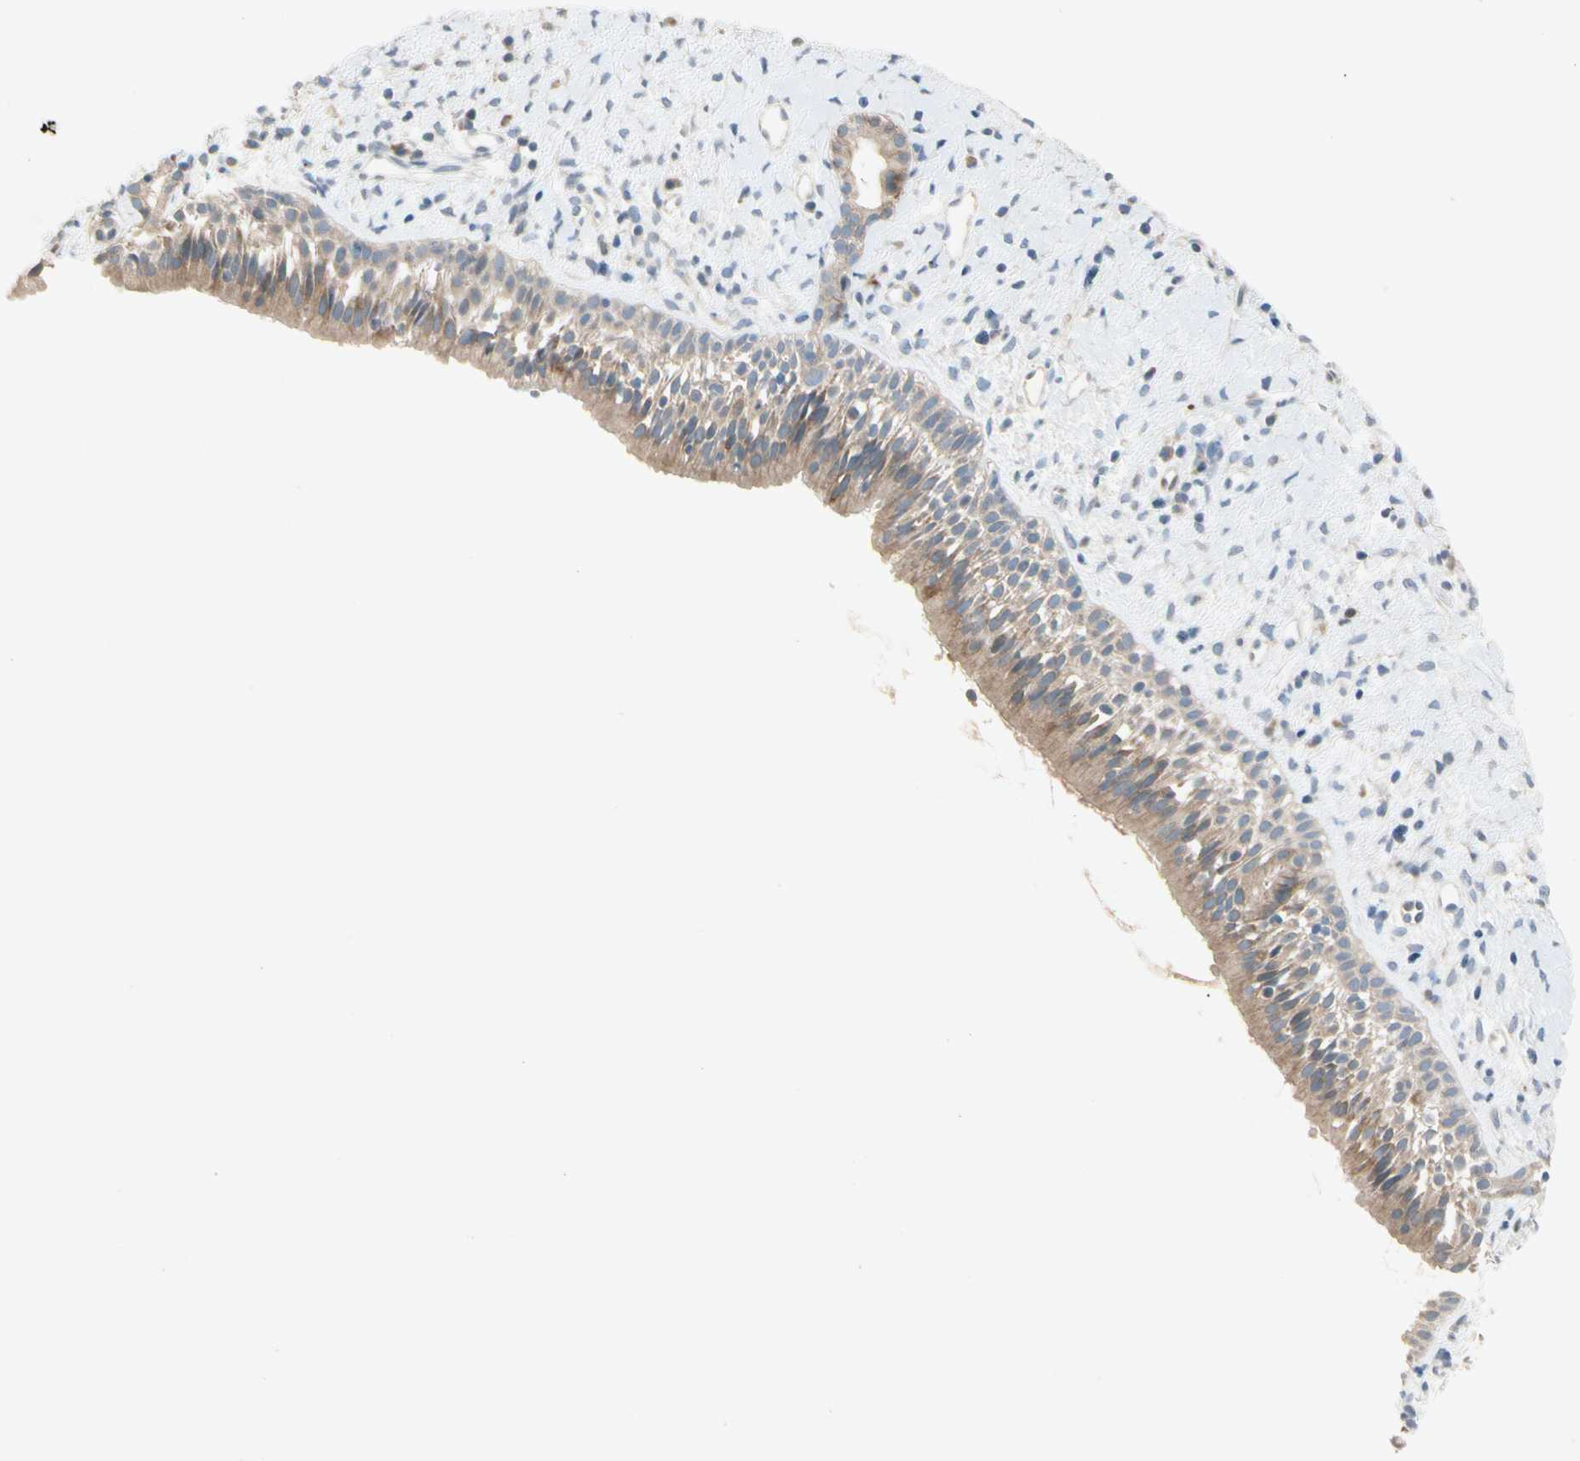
{"staining": {"intensity": "weak", "quantity": ">75%", "location": "cytoplasmic/membranous"}, "tissue": "nasopharynx", "cell_type": "Respiratory epithelial cells", "image_type": "normal", "snomed": [{"axis": "morphology", "description": "Normal tissue, NOS"}, {"axis": "topography", "description": "Nasopharynx"}], "caption": "Human nasopharynx stained for a protein (brown) shows weak cytoplasmic/membranous positive expression in about >75% of respiratory epithelial cells.", "gene": "IL1R1", "patient": {"sex": "male", "age": 22}}